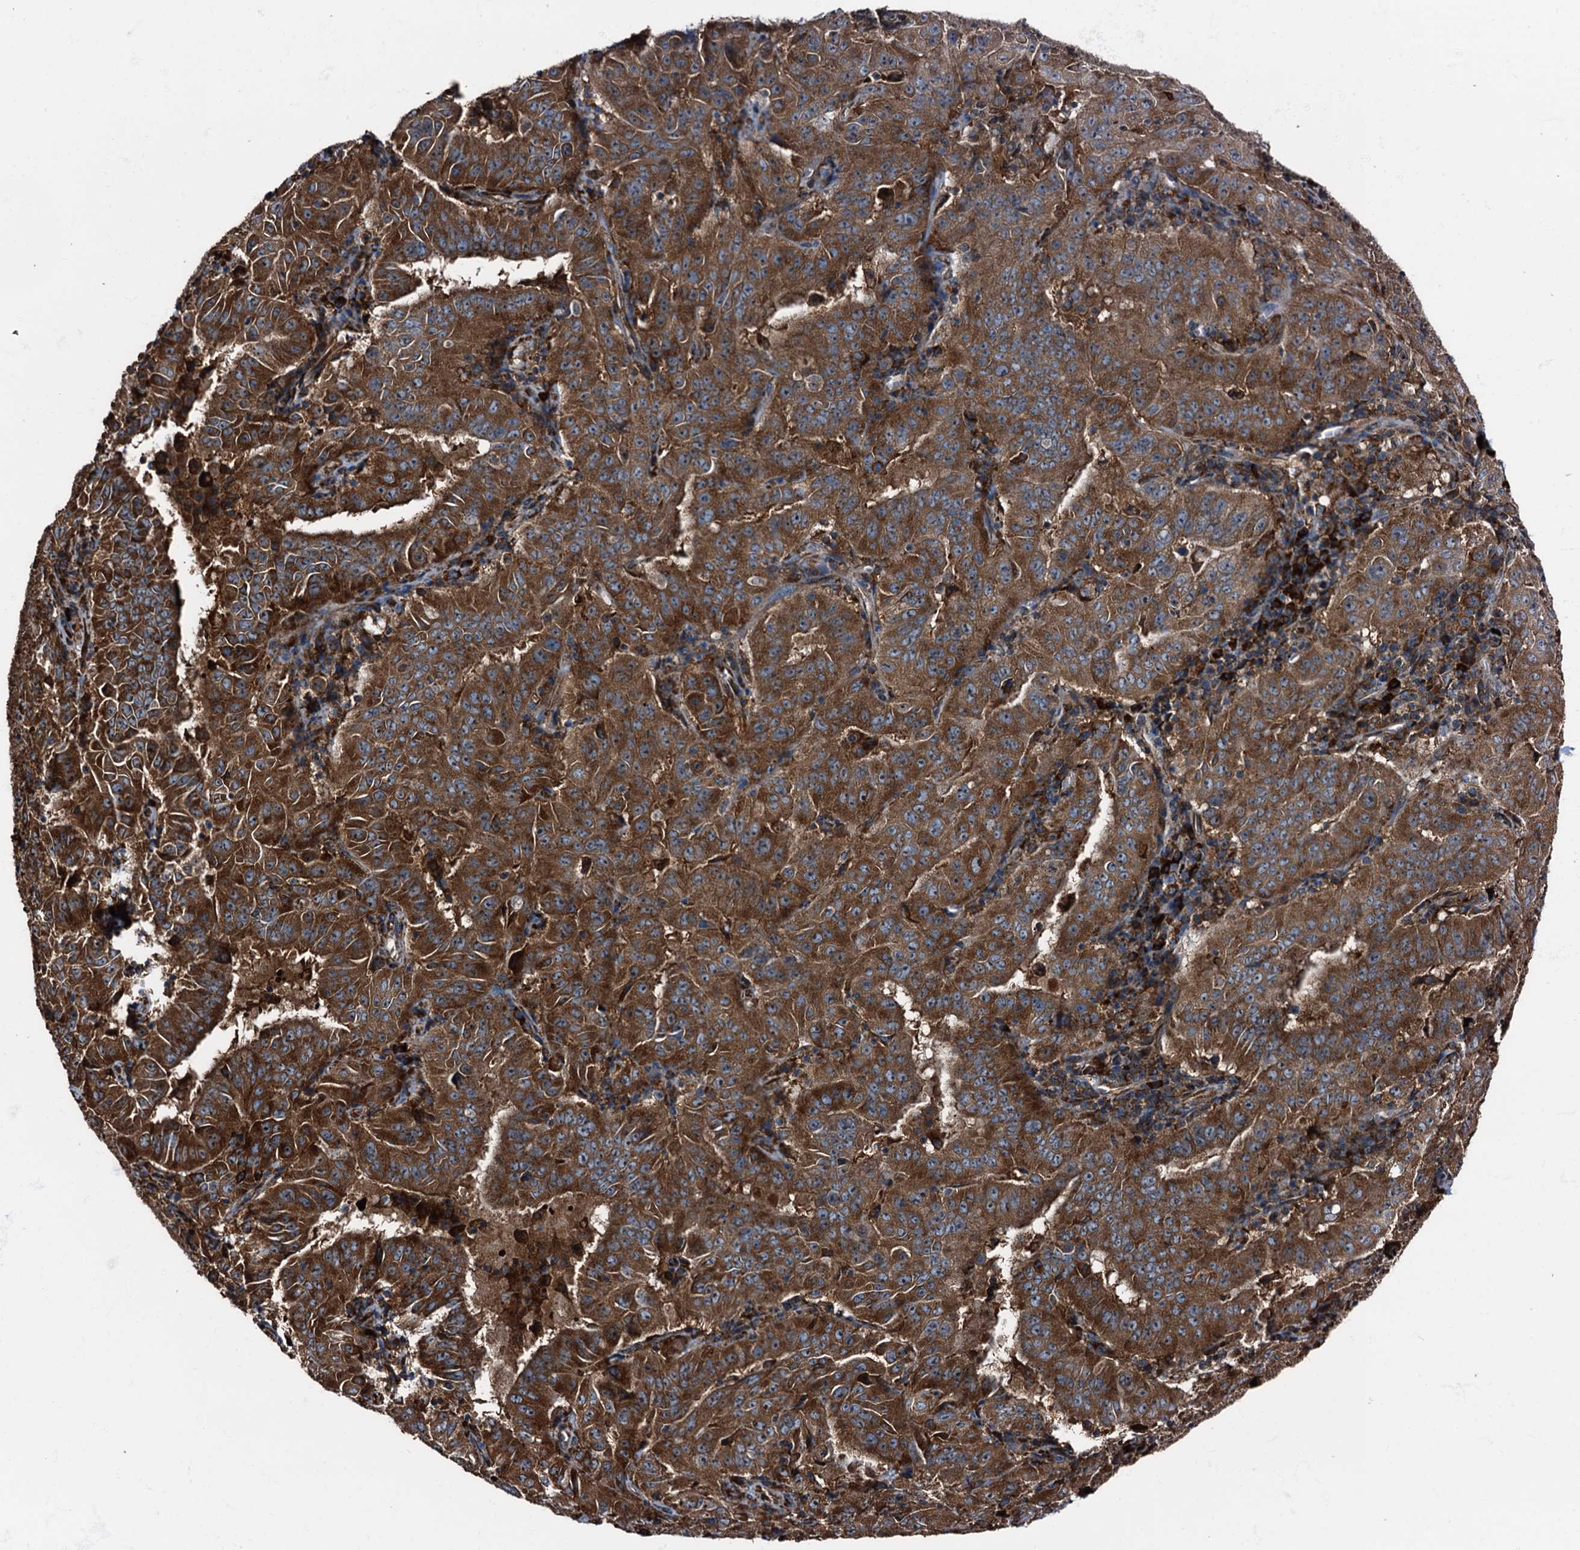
{"staining": {"intensity": "strong", "quantity": ">75%", "location": "cytoplasmic/membranous"}, "tissue": "pancreatic cancer", "cell_type": "Tumor cells", "image_type": "cancer", "snomed": [{"axis": "morphology", "description": "Adenocarcinoma, NOS"}, {"axis": "topography", "description": "Pancreas"}], "caption": "A photomicrograph of human pancreatic cancer stained for a protein shows strong cytoplasmic/membranous brown staining in tumor cells.", "gene": "ATP2C1", "patient": {"sex": "male", "age": 63}}